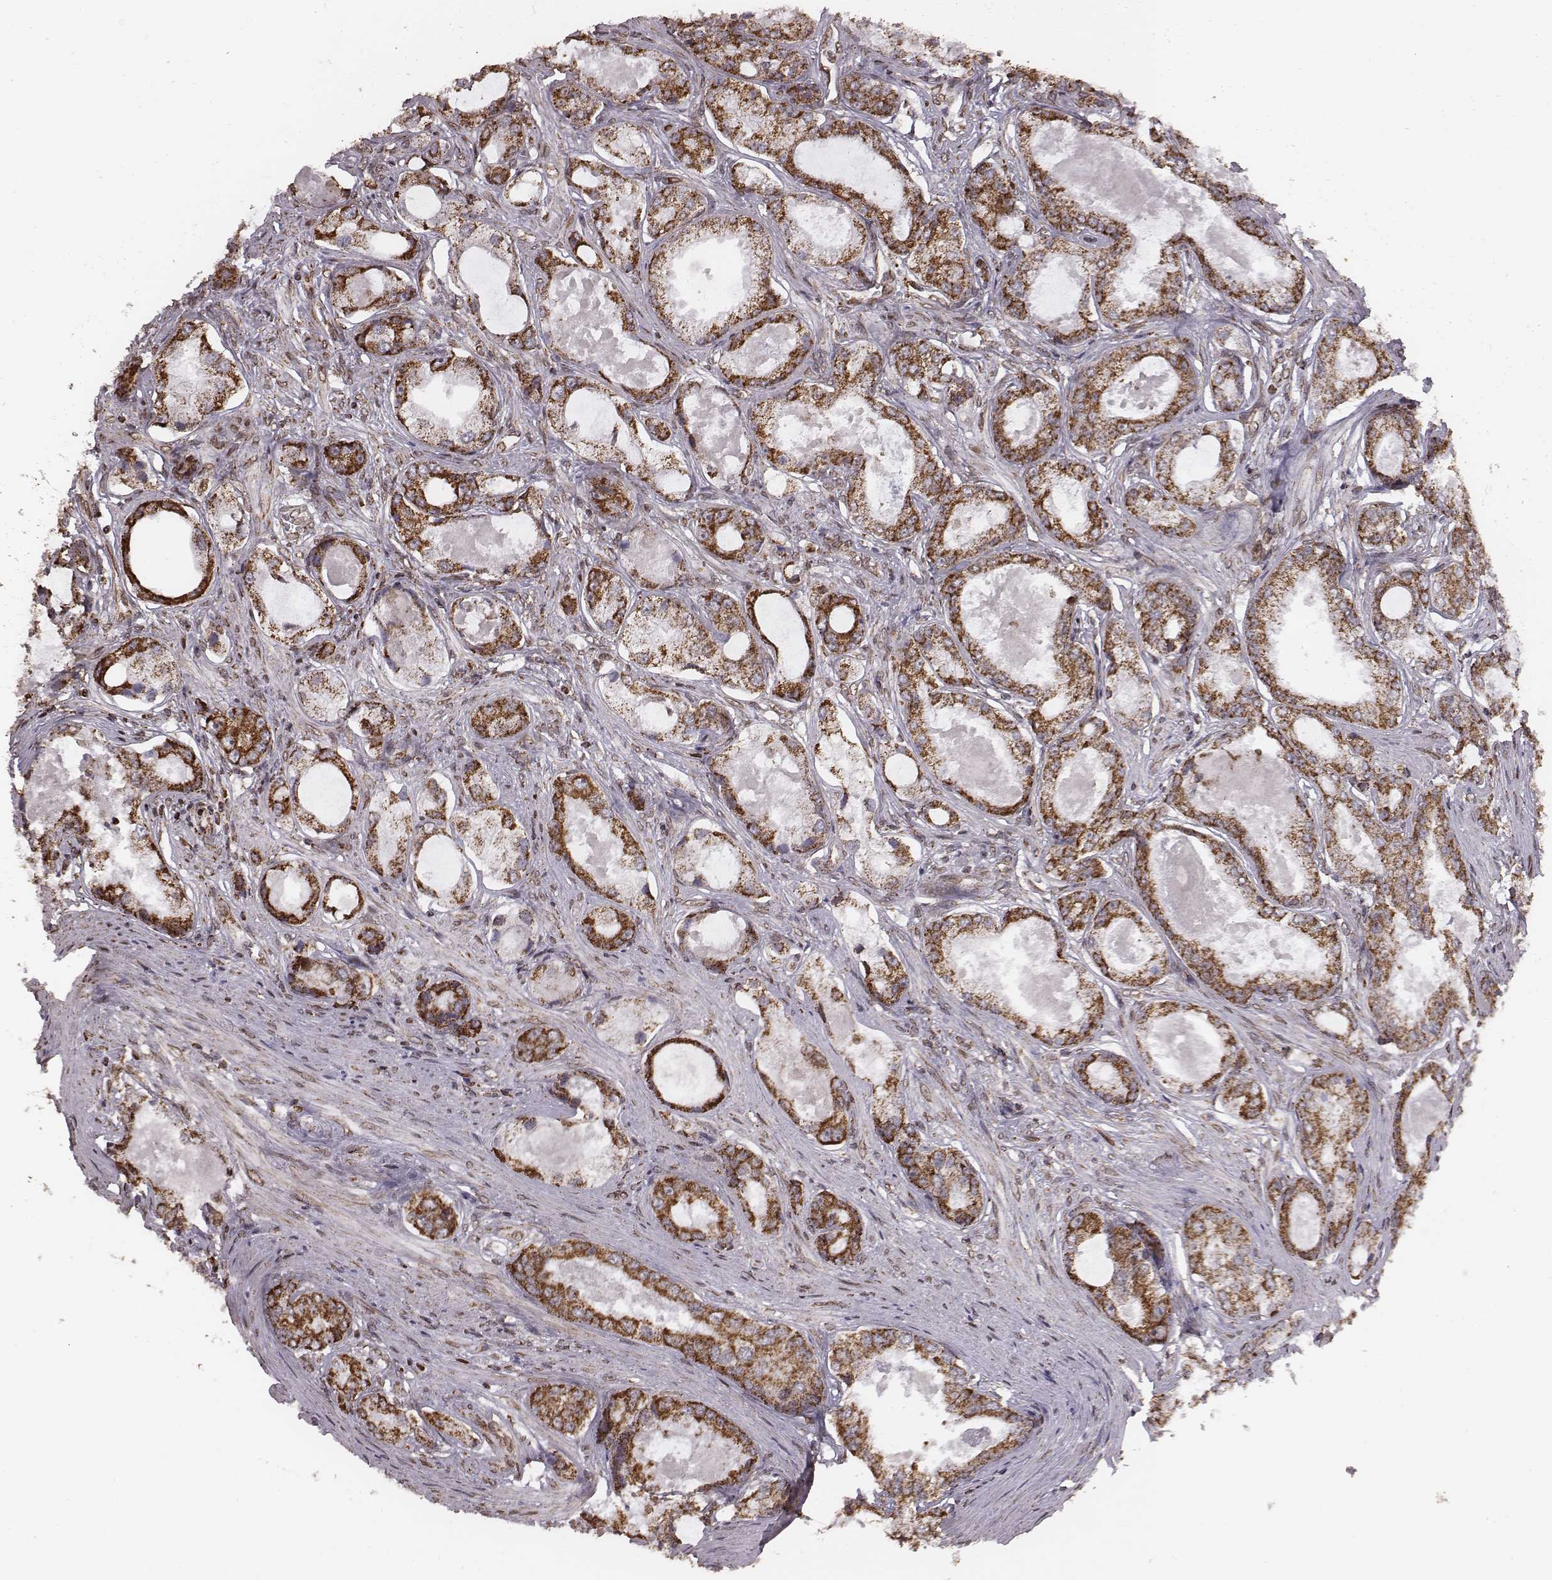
{"staining": {"intensity": "moderate", "quantity": ">75%", "location": "cytoplasmic/membranous"}, "tissue": "prostate cancer", "cell_type": "Tumor cells", "image_type": "cancer", "snomed": [{"axis": "morphology", "description": "Adenocarcinoma, Low grade"}, {"axis": "topography", "description": "Prostate"}], "caption": "The micrograph demonstrates immunohistochemical staining of prostate cancer (adenocarcinoma (low-grade)). There is moderate cytoplasmic/membranous positivity is appreciated in about >75% of tumor cells. Using DAB (brown) and hematoxylin (blue) stains, captured at high magnification using brightfield microscopy.", "gene": "ACOT2", "patient": {"sex": "male", "age": 68}}